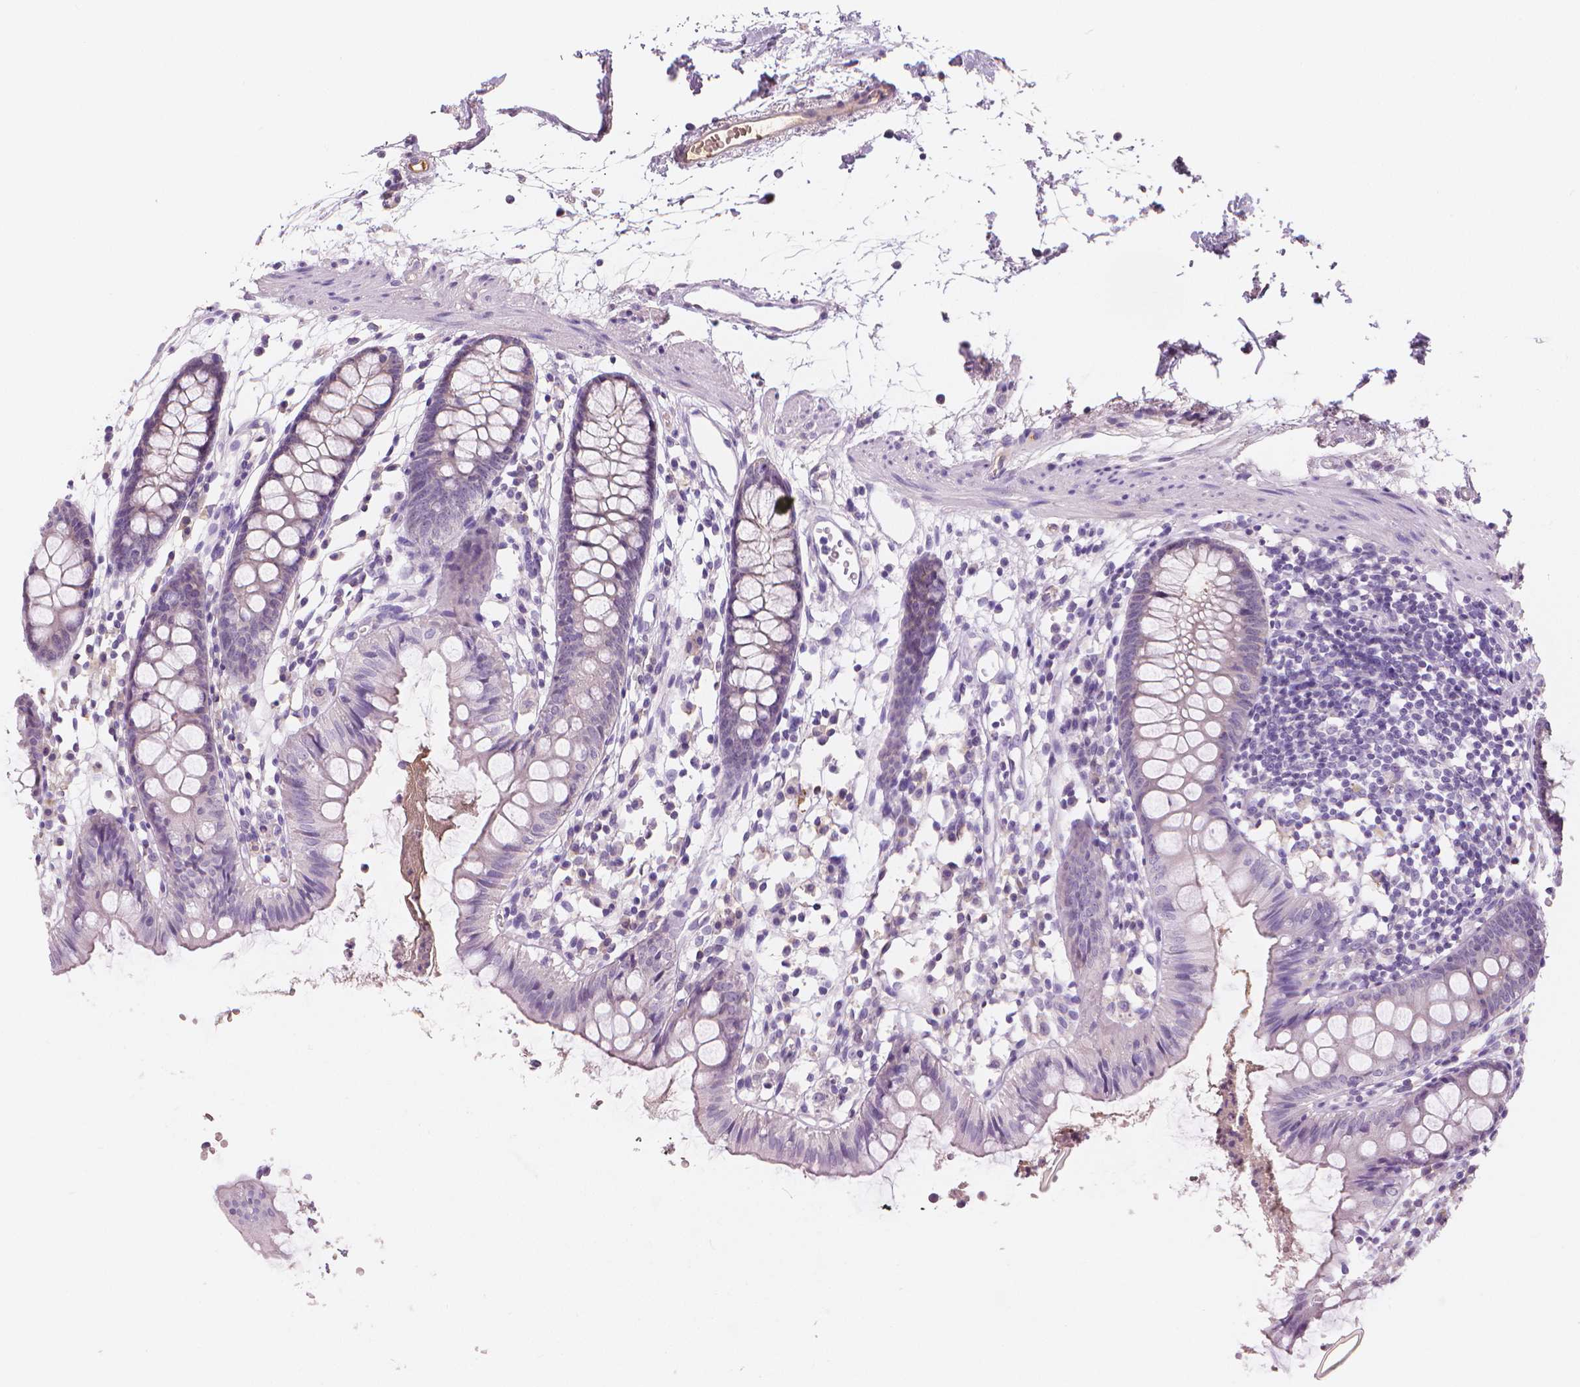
{"staining": {"intensity": "negative", "quantity": "none", "location": "none"}, "tissue": "colon", "cell_type": "Endothelial cells", "image_type": "normal", "snomed": [{"axis": "morphology", "description": "Normal tissue, NOS"}, {"axis": "topography", "description": "Colon"}], "caption": "Colon stained for a protein using IHC reveals no expression endothelial cells.", "gene": "APOA4", "patient": {"sex": "female", "age": 84}}